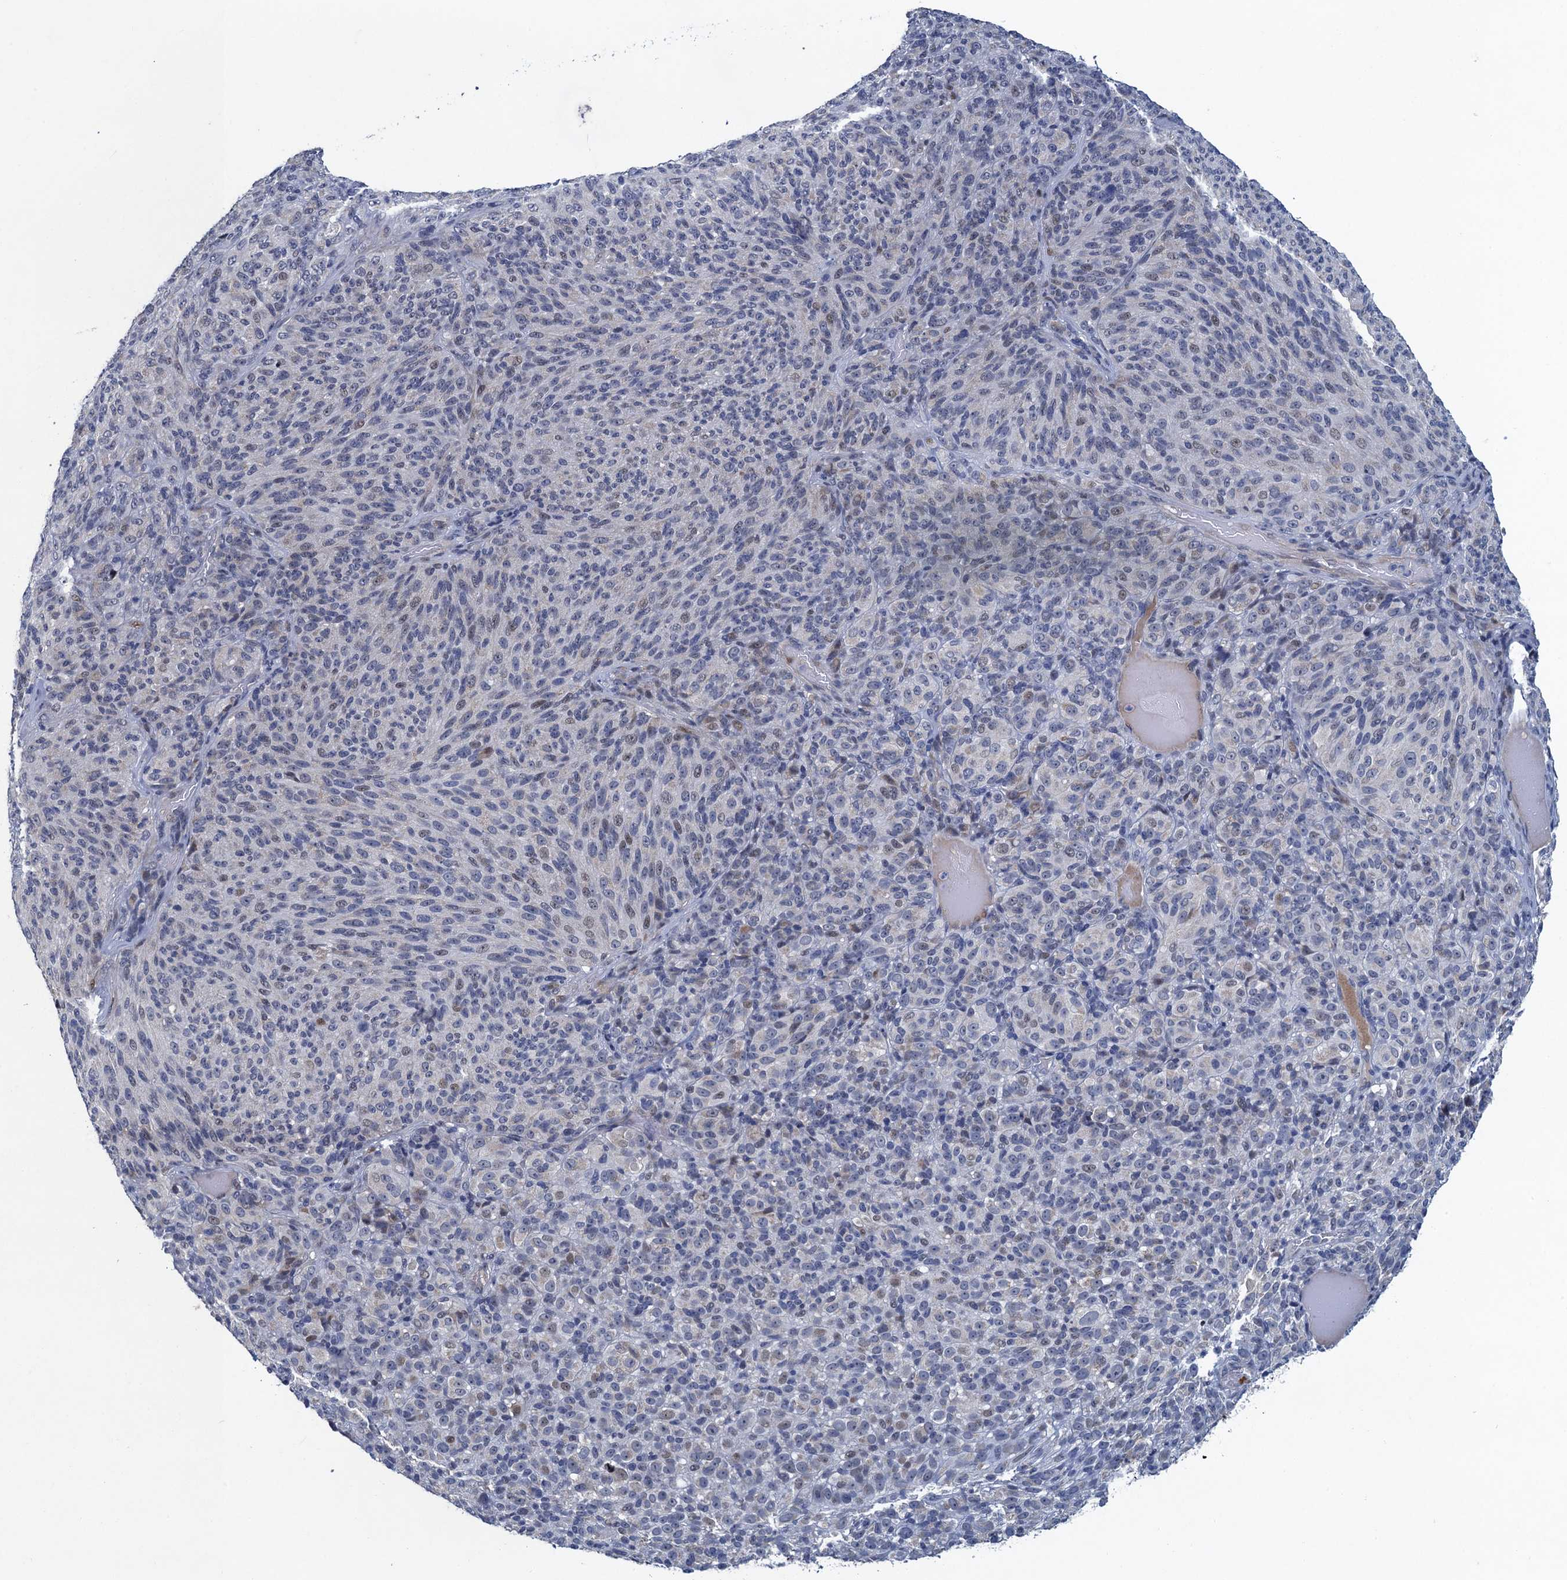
{"staining": {"intensity": "negative", "quantity": "none", "location": "none"}, "tissue": "melanoma", "cell_type": "Tumor cells", "image_type": "cancer", "snomed": [{"axis": "morphology", "description": "Malignant melanoma, Metastatic site"}, {"axis": "topography", "description": "Brain"}], "caption": "A high-resolution histopathology image shows immunohistochemistry (IHC) staining of melanoma, which shows no significant staining in tumor cells.", "gene": "ATOSA", "patient": {"sex": "female", "age": 56}}